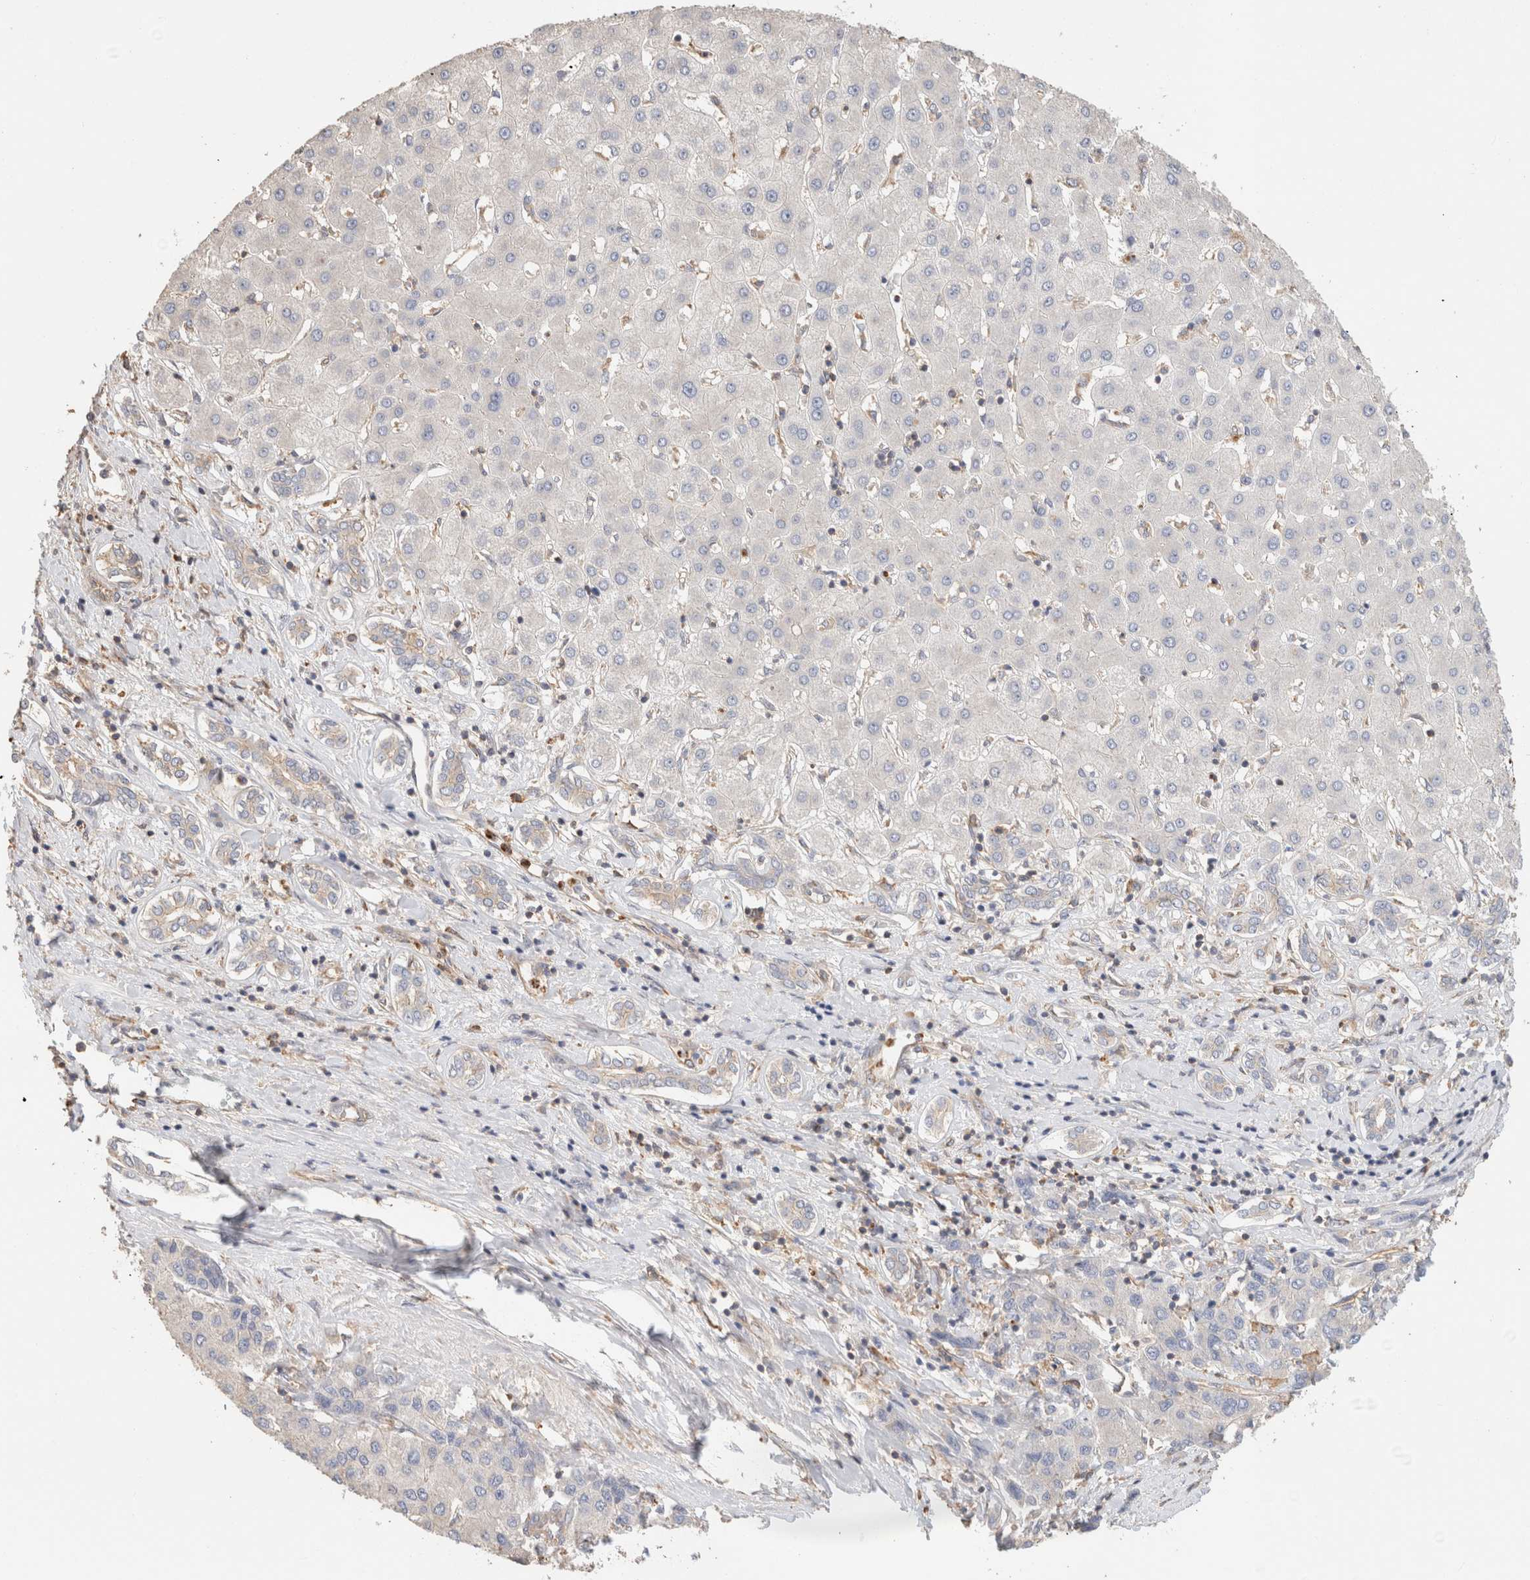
{"staining": {"intensity": "negative", "quantity": "none", "location": "none"}, "tissue": "liver cancer", "cell_type": "Tumor cells", "image_type": "cancer", "snomed": [{"axis": "morphology", "description": "Carcinoma, Hepatocellular, NOS"}, {"axis": "topography", "description": "Liver"}], "caption": "Immunohistochemical staining of human hepatocellular carcinoma (liver) reveals no significant positivity in tumor cells.", "gene": "CFAP418", "patient": {"sex": "male", "age": 65}}